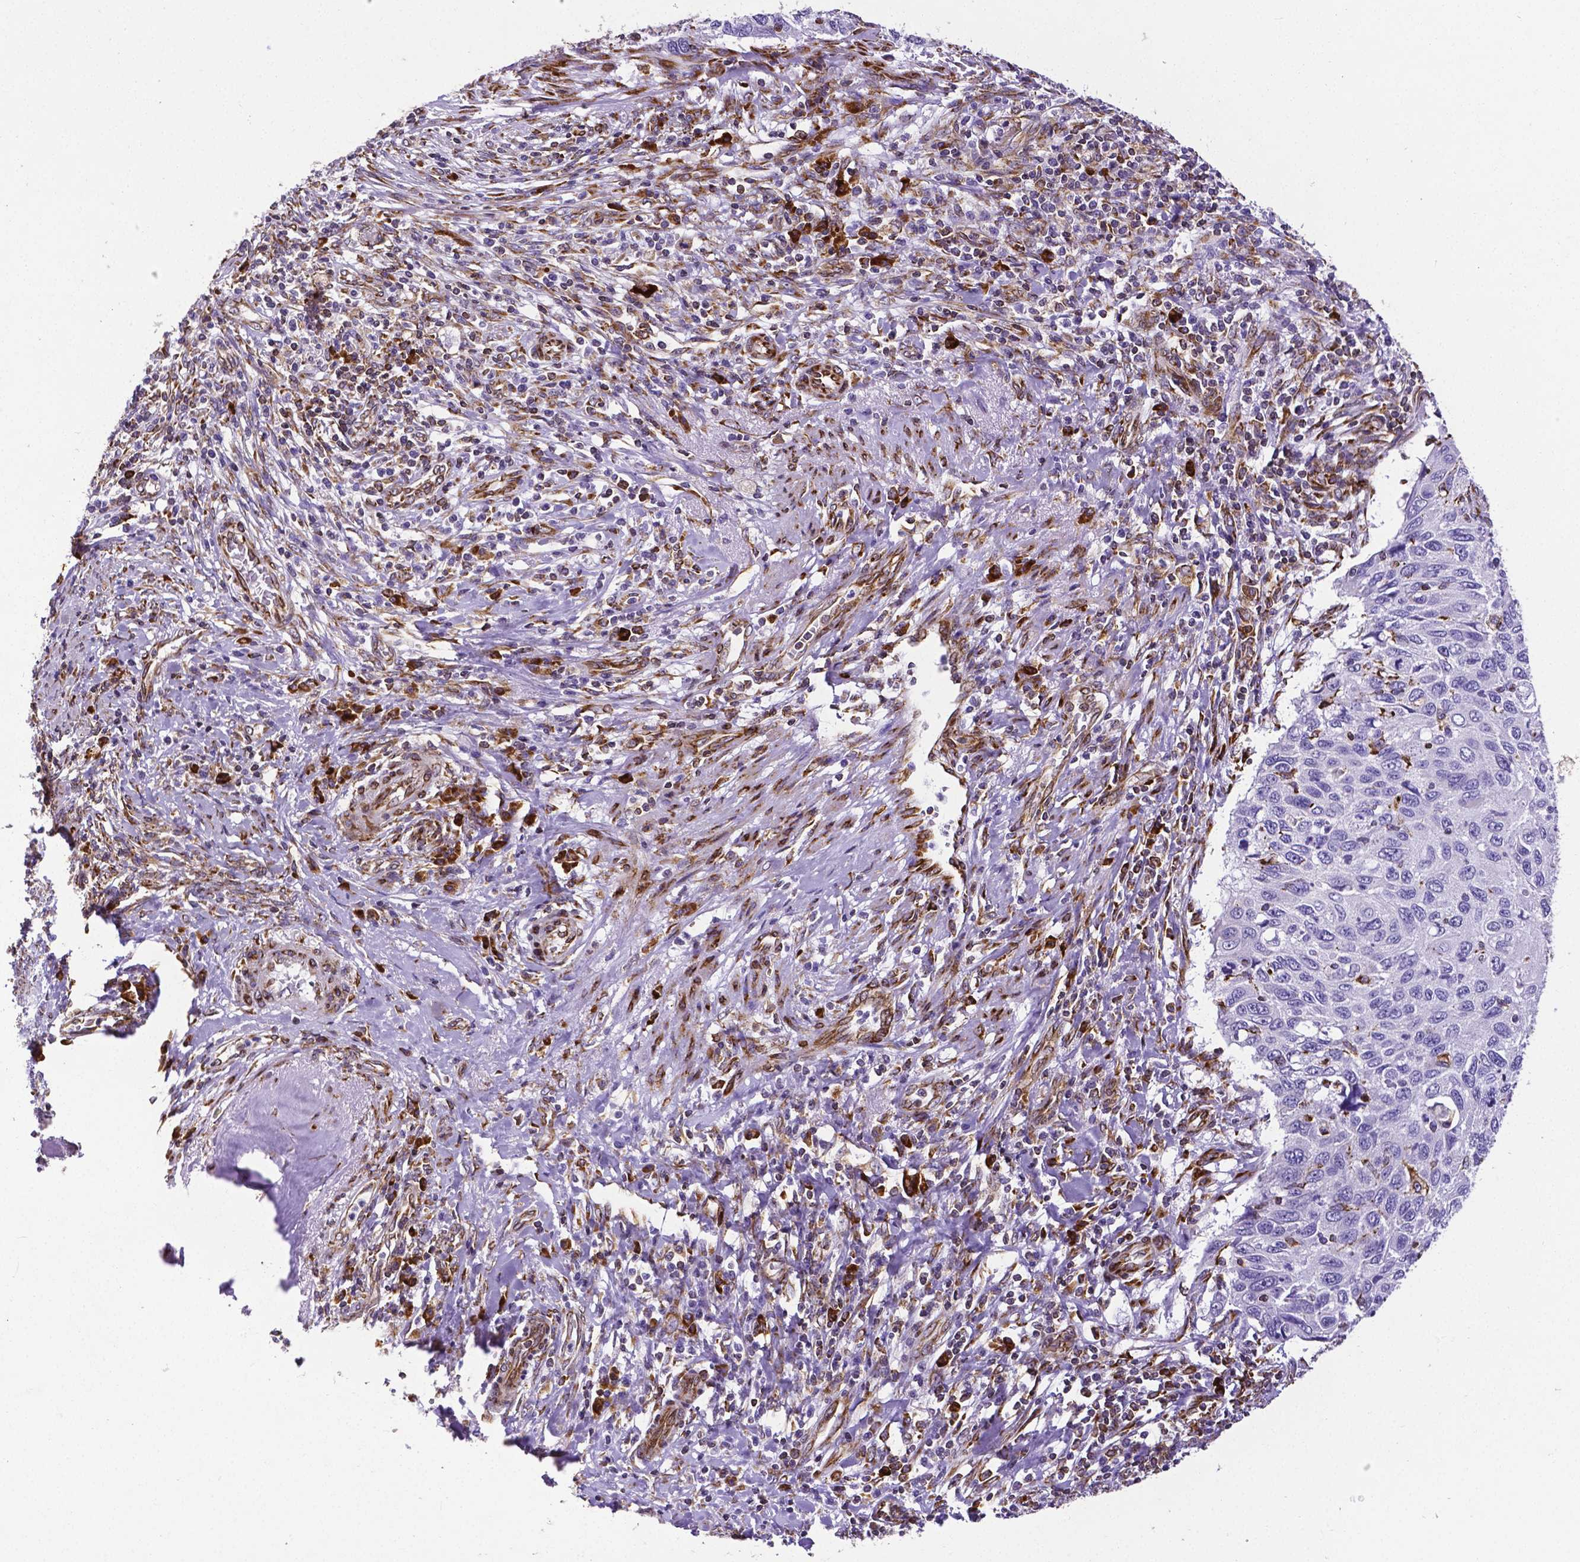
{"staining": {"intensity": "negative", "quantity": "none", "location": "none"}, "tissue": "cervical cancer", "cell_type": "Tumor cells", "image_type": "cancer", "snomed": [{"axis": "morphology", "description": "Squamous cell carcinoma, NOS"}, {"axis": "topography", "description": "Cervix"}], "caption": "Tumor cells are negative for brown protein staining in cervical cancer (squamous cell carcinoma). (DAB (3,3'-diaminobenzidine) immunohistochemistry (IHC), high magnification).", "gene": "MTDH", "patient": {"sex": "female", "age": 70}}